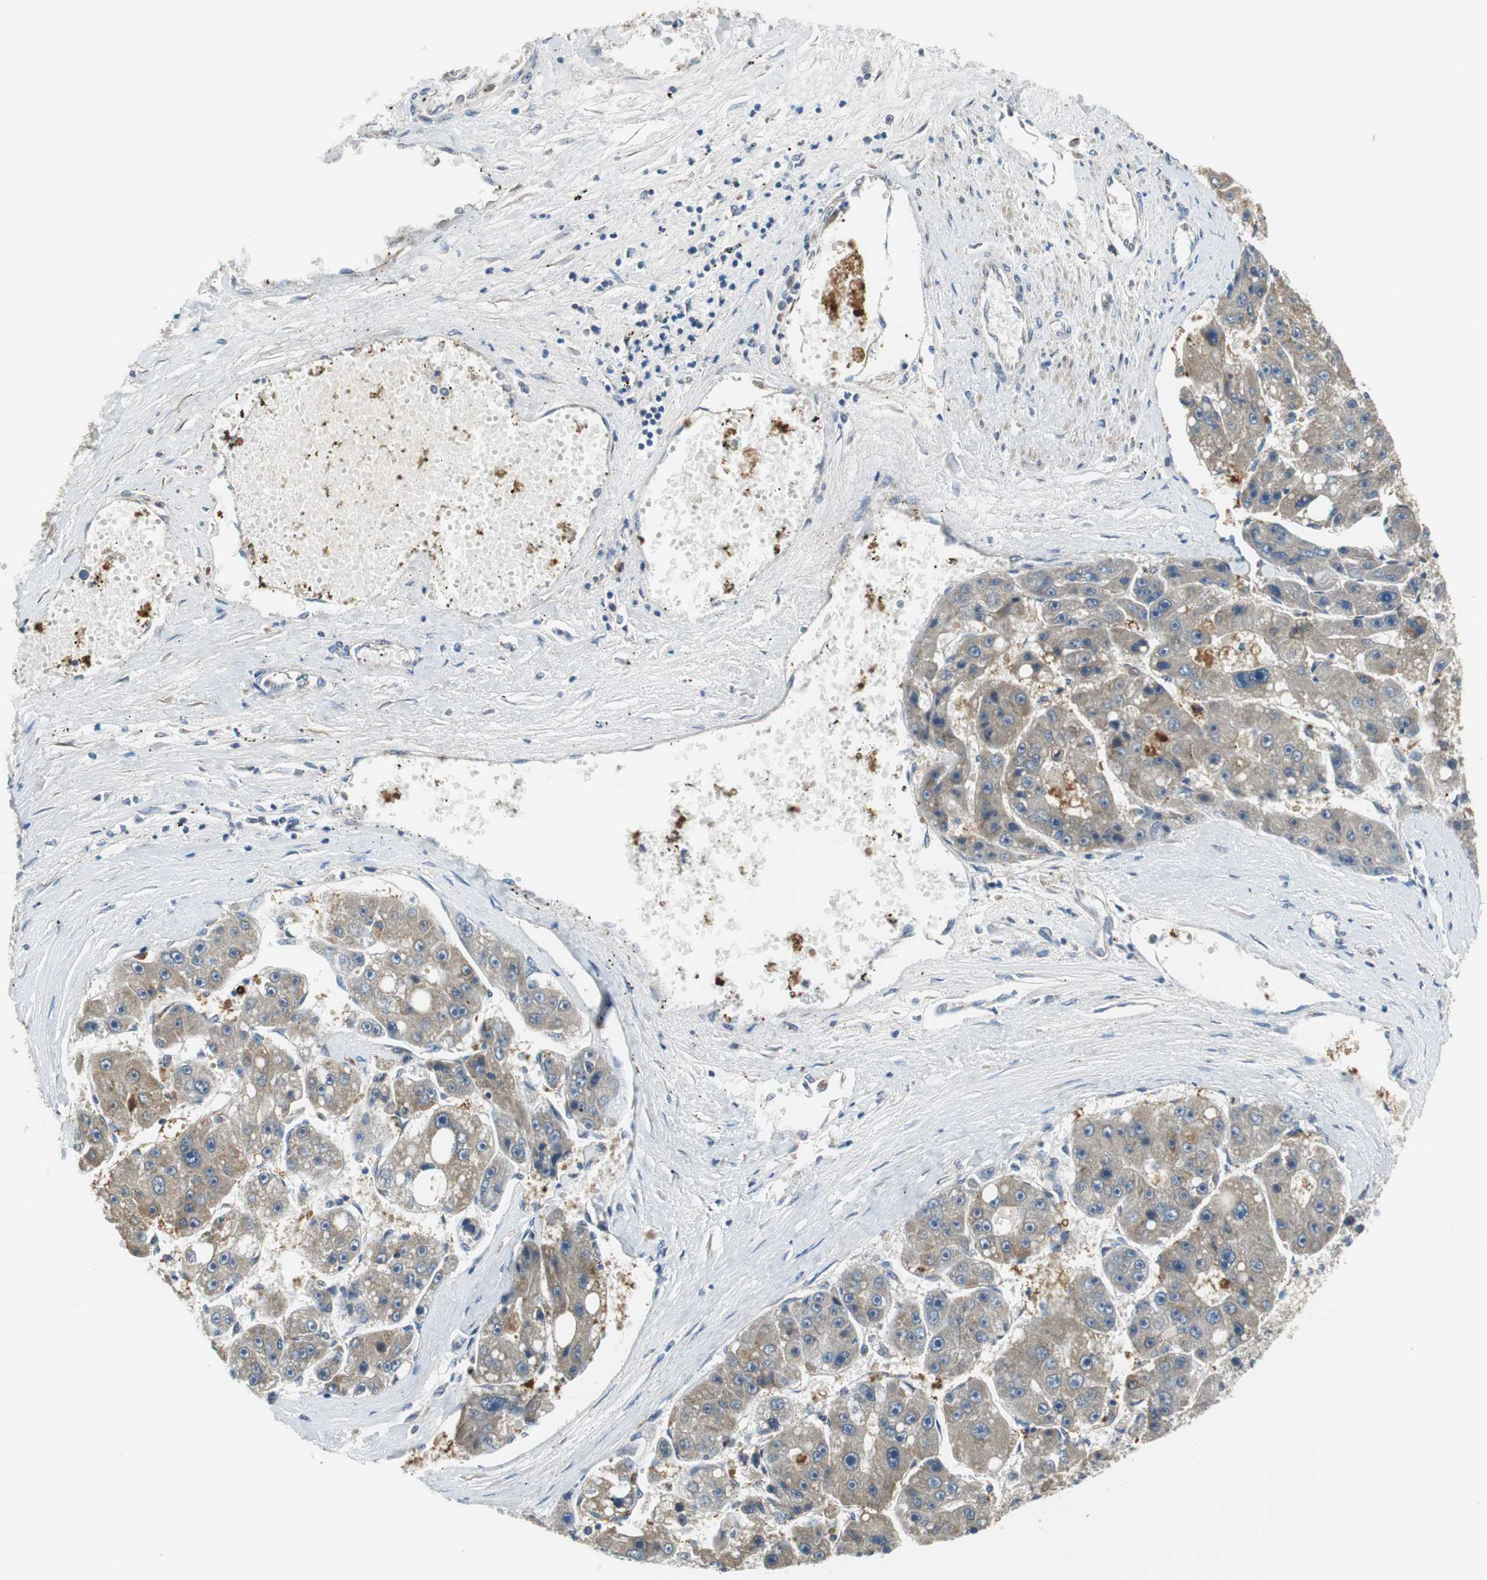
{"staining": {"intensity": "weak", "quantity": "25%-75%", "location": "cytoplasmic/membranous"}, "tissue": "liver cancer", "cell_type": "Tumor cells", "image_type": "cancer", "snomed": [{"axis": "morphology", "description": "Carcinoma, Hepatocellular, NOS"}, {"axis": "topography", "description": "Liver"}], "caption": "Brown immunohistochemical staining in liver cancer (hepatocellular carcinoma) shows weak cytoplasmic/membranous positivity in about 25%-75% of tumor cells. The protein of interest is shown in brown color, while the nuclei are stained blue.", "gene": "FADS2", "patient": {"sex": "female", "age": 61}}